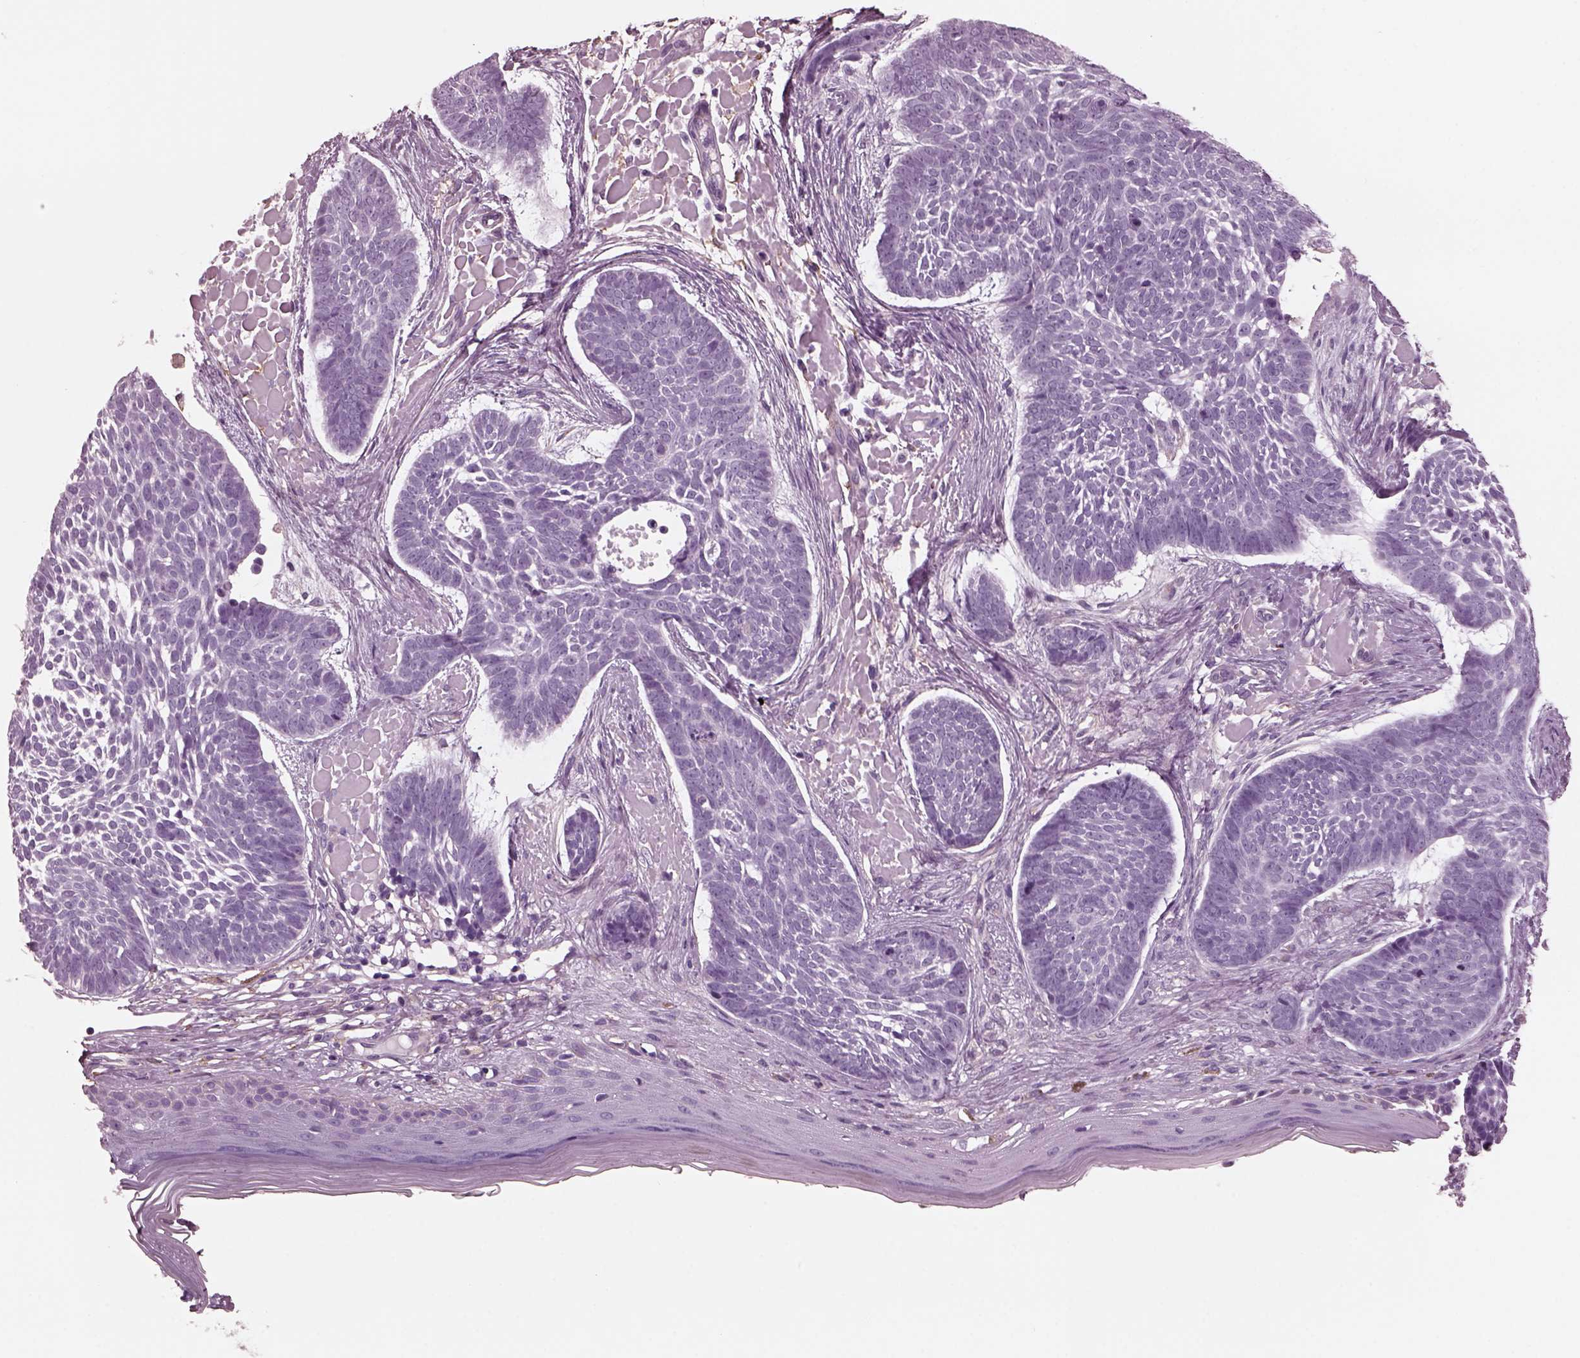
{"staining": {"intensity": "negative", "quantity": "none", "location": "none"}, "tissue": "skin cancer", "cell_type": "Tumor cells", "image_type": "cancer", "snomed": [{"axis": "morphology", "description": "Basal cell carcinoma"}, {"axis": "topography", "description": "Skin"}], "caption": "DAB (3,3'-diaminobenzidine) immunohistochemical staining of human skin cancer reveals no significant staining in tumor cells.", "gene": "CGA", "patient": {"sex": "male", "age": 85}}